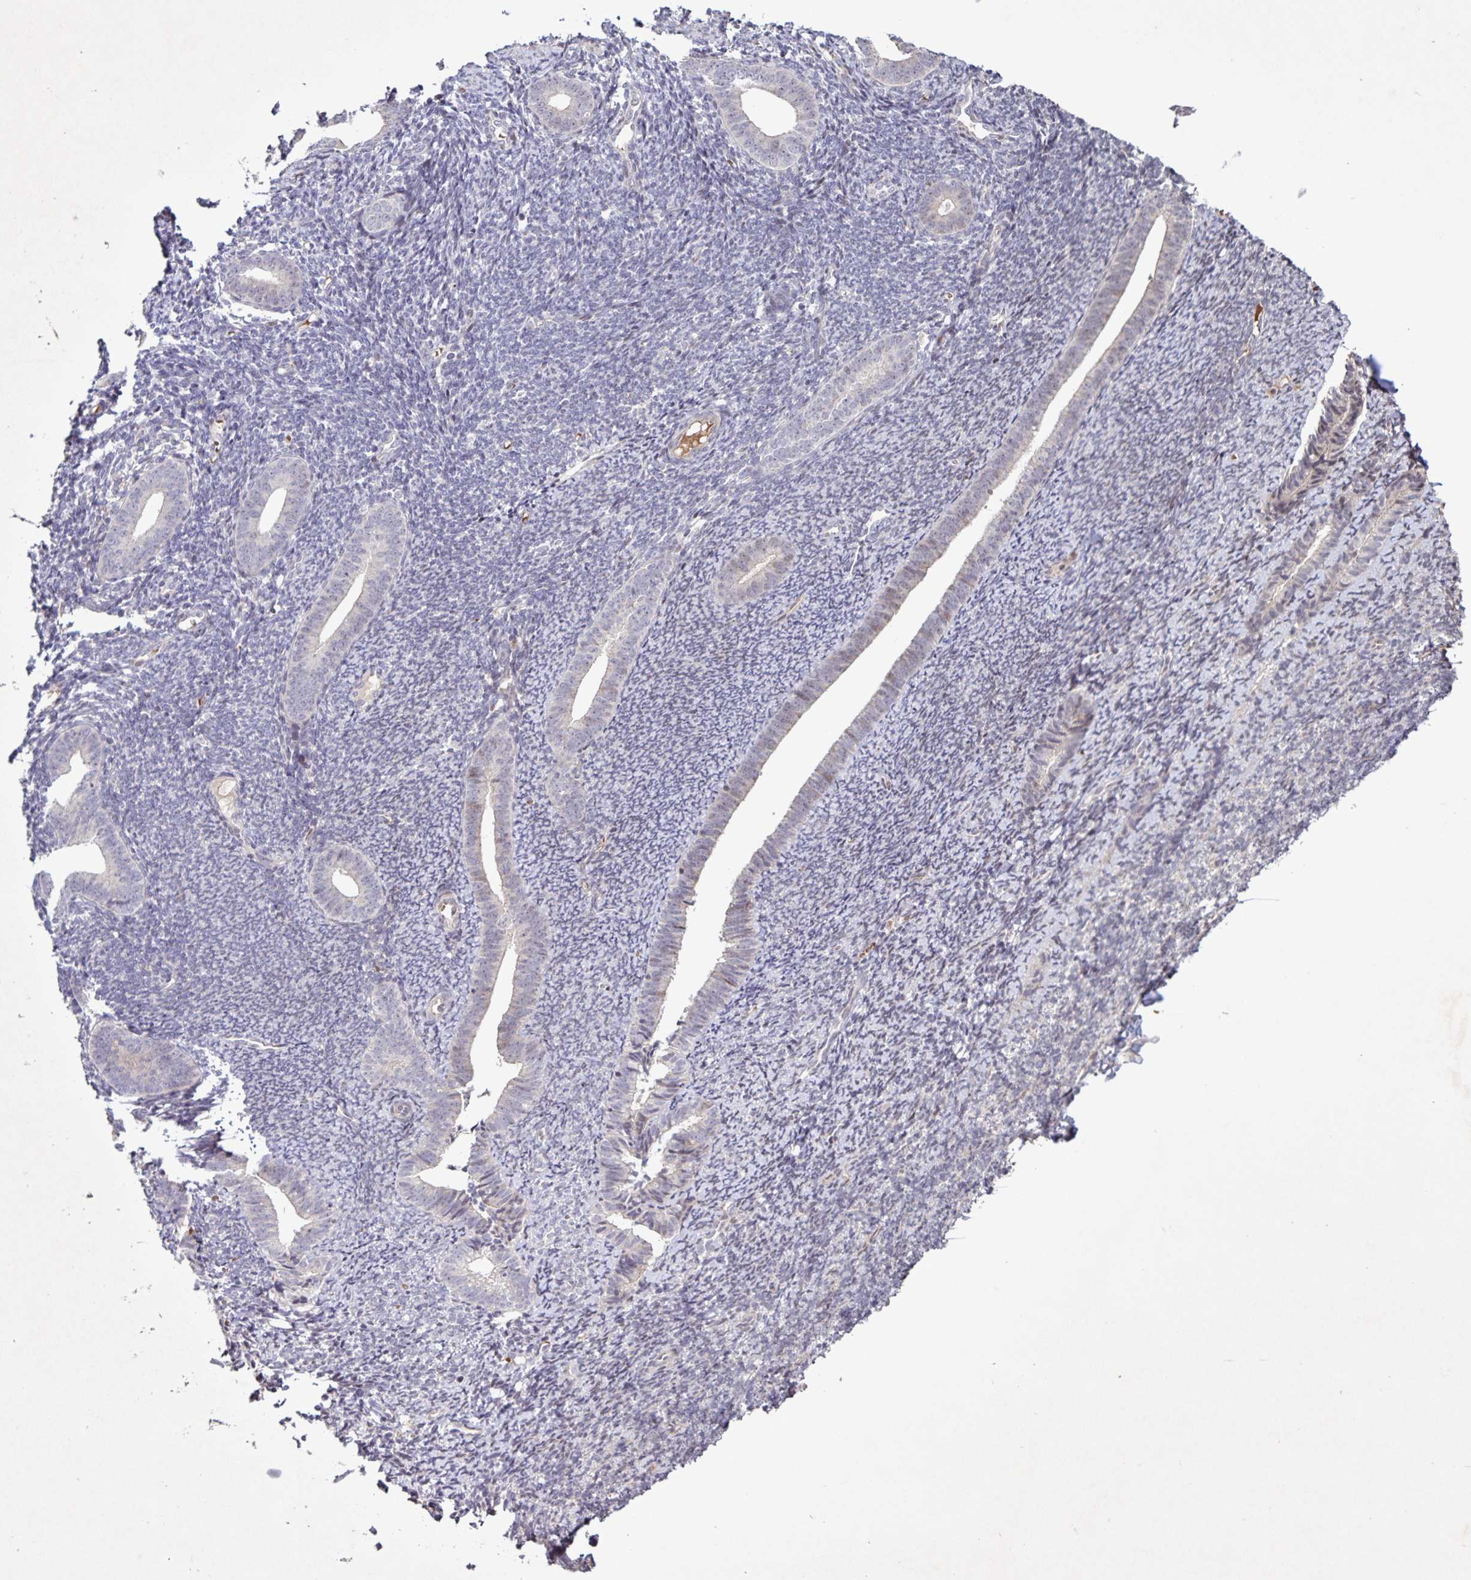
{"staining": {"intensity": "negative", "quantity": "none", "location": "none"}, "tissue": "endometrium", "cell_type": "Cells in endometrial stroma", "image_type": "normal", "snomed": [{"axis": "morphology", "description": "Normal tissue, NOS"}, {"axis": "topography", "description": "Endometrium"}], "caption": "There is no significant staining in cells in endometrial stroma of endometrium. (DAB immunohistochemistry with hematoxylin counter stain).", "gene": "GDF2", "patient": {"sex": "female", "age": 39}}